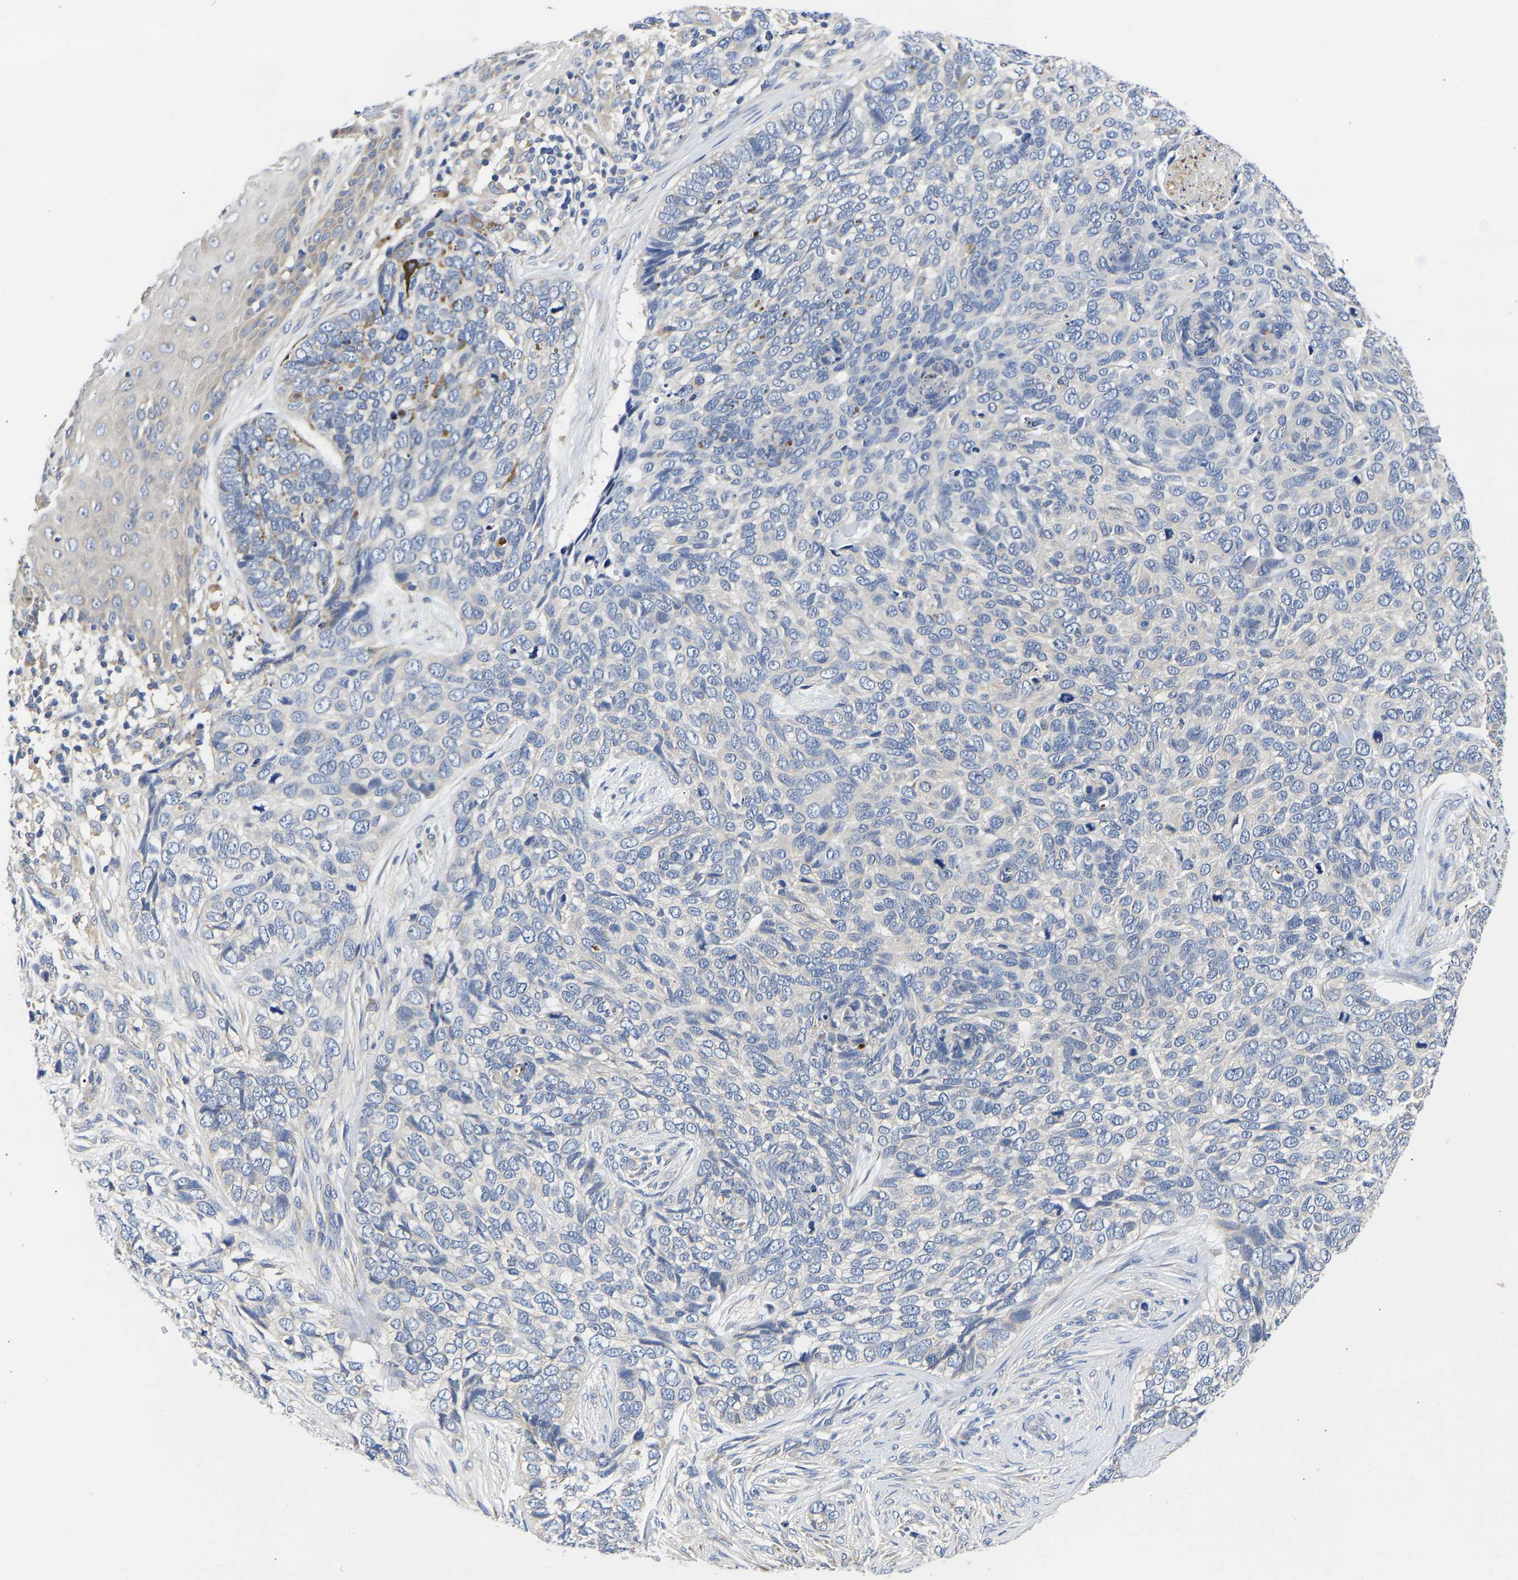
{"staining": {"intensity": "negative", "quantity": "none", "location": "none"}, "tissue": "skin cancer", "cell_type": "Tumor cells", "image_type": "cancer", "snomed": [{"axis": "morphology", "description": "Basal cell carcinoma"}, {"axis": "topography", "description": "Skin"}], "caption": "A photomicrograph of basal cell carcinoma (skin) stained for a protein shows no brown staining in tumor cells.", "gene": "CCDC6", "patient": {"sex": "female", "age": 64}}